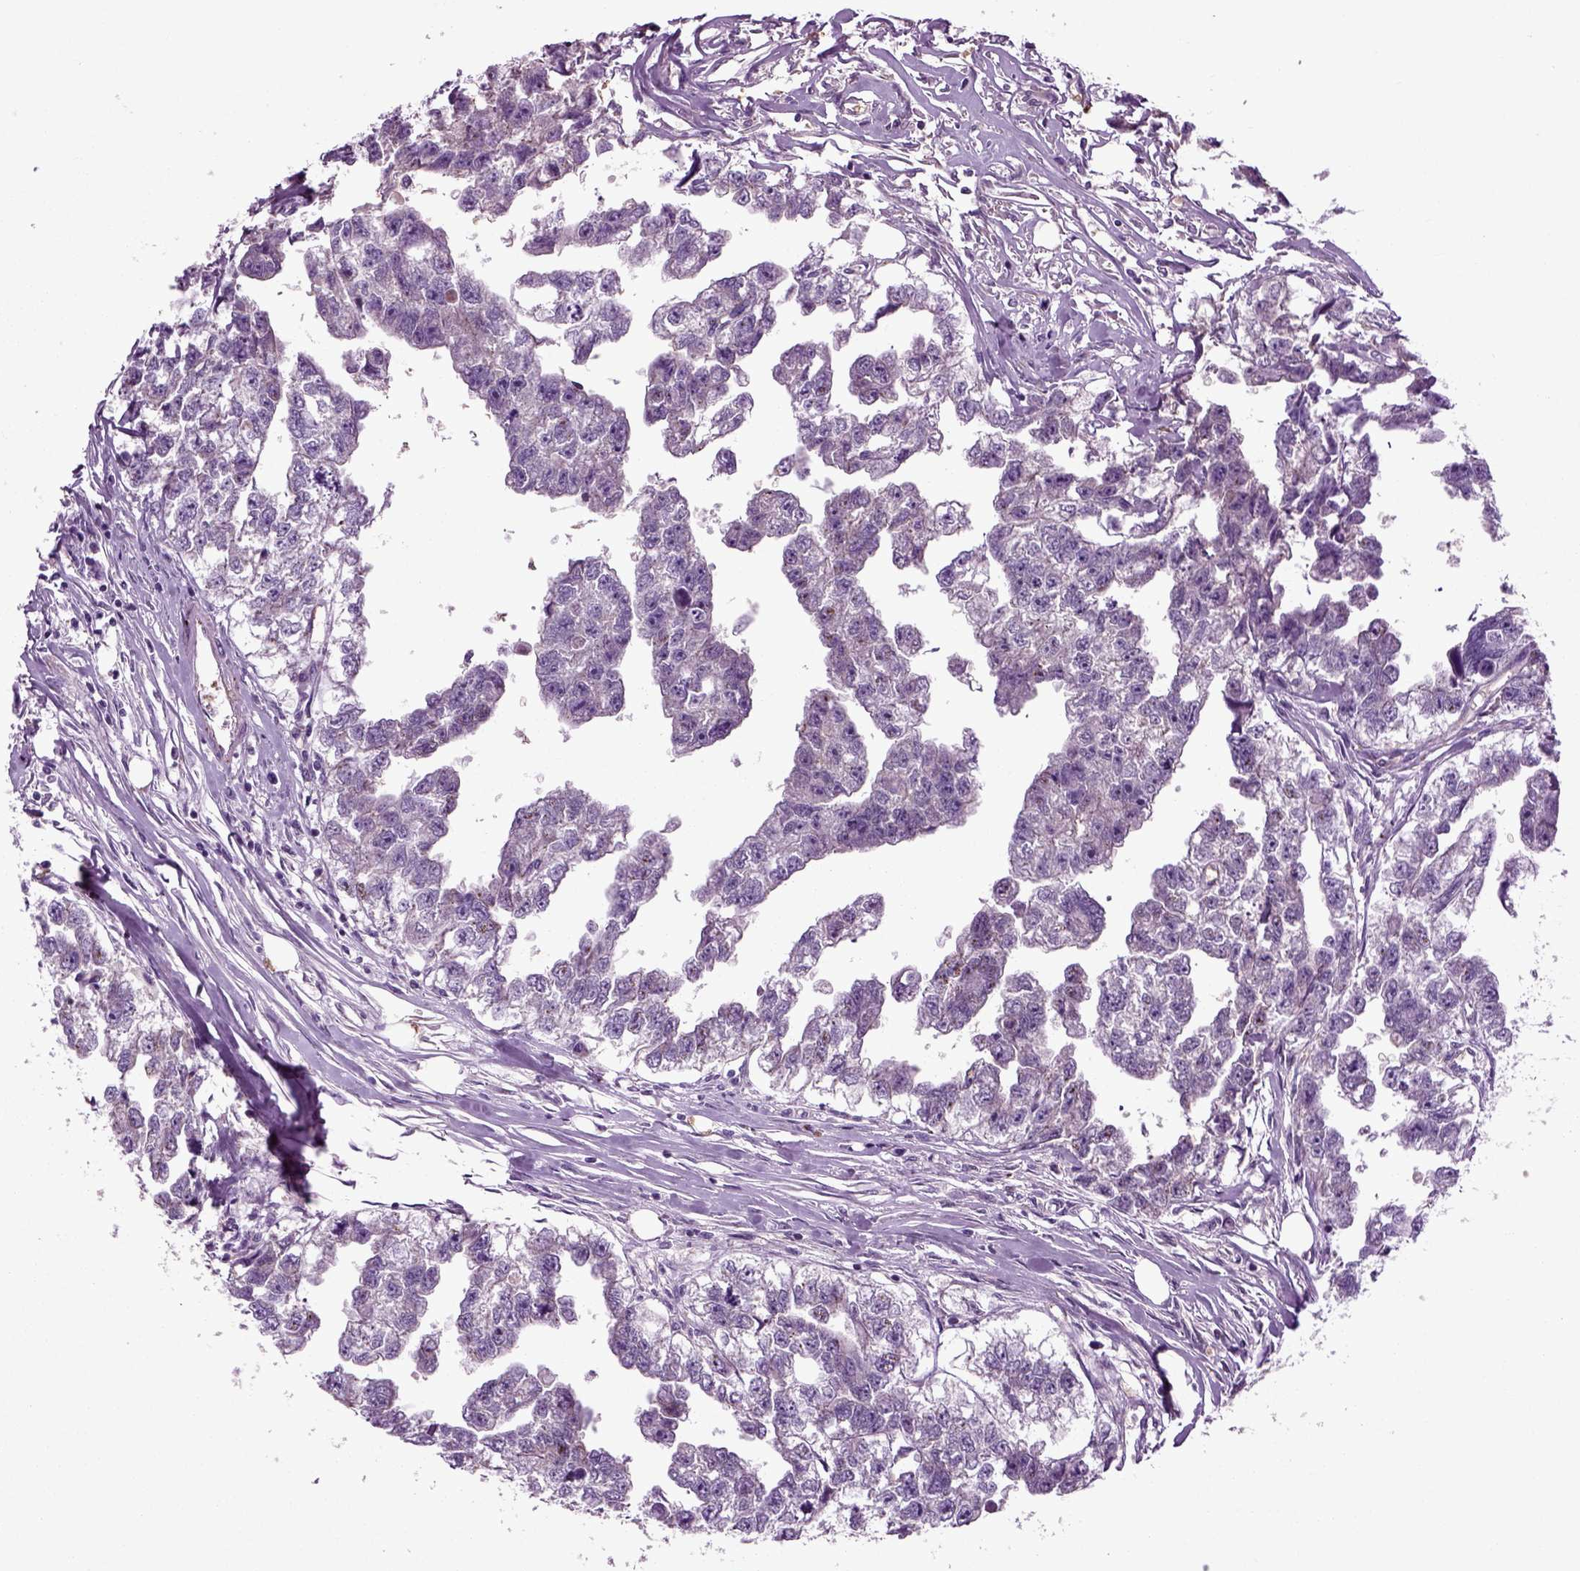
{"staining": {"intensity": "negative", "quantity": "none", "location": "none"}, "tissue": "testis cancer", "cell_type": "Tumor cells", "image_type": "cancer", "snomed": [{"axis": "morphology", "description": "Carcinoma, Embryonal, NOS"}, {"axis": "morphology", "description": "Teratoma, malignant, NOS"}, {"axis": "topography", "description": "Testis"}], "caption": "DAB (3,3'-diaminobenzidine) immunohistochemical staining of testis cancer (malignant teratoma) exhibits no significant positivity in tumor cells.", "gene": "SPON1", "patient": {"sex": "male", "age": 44}}